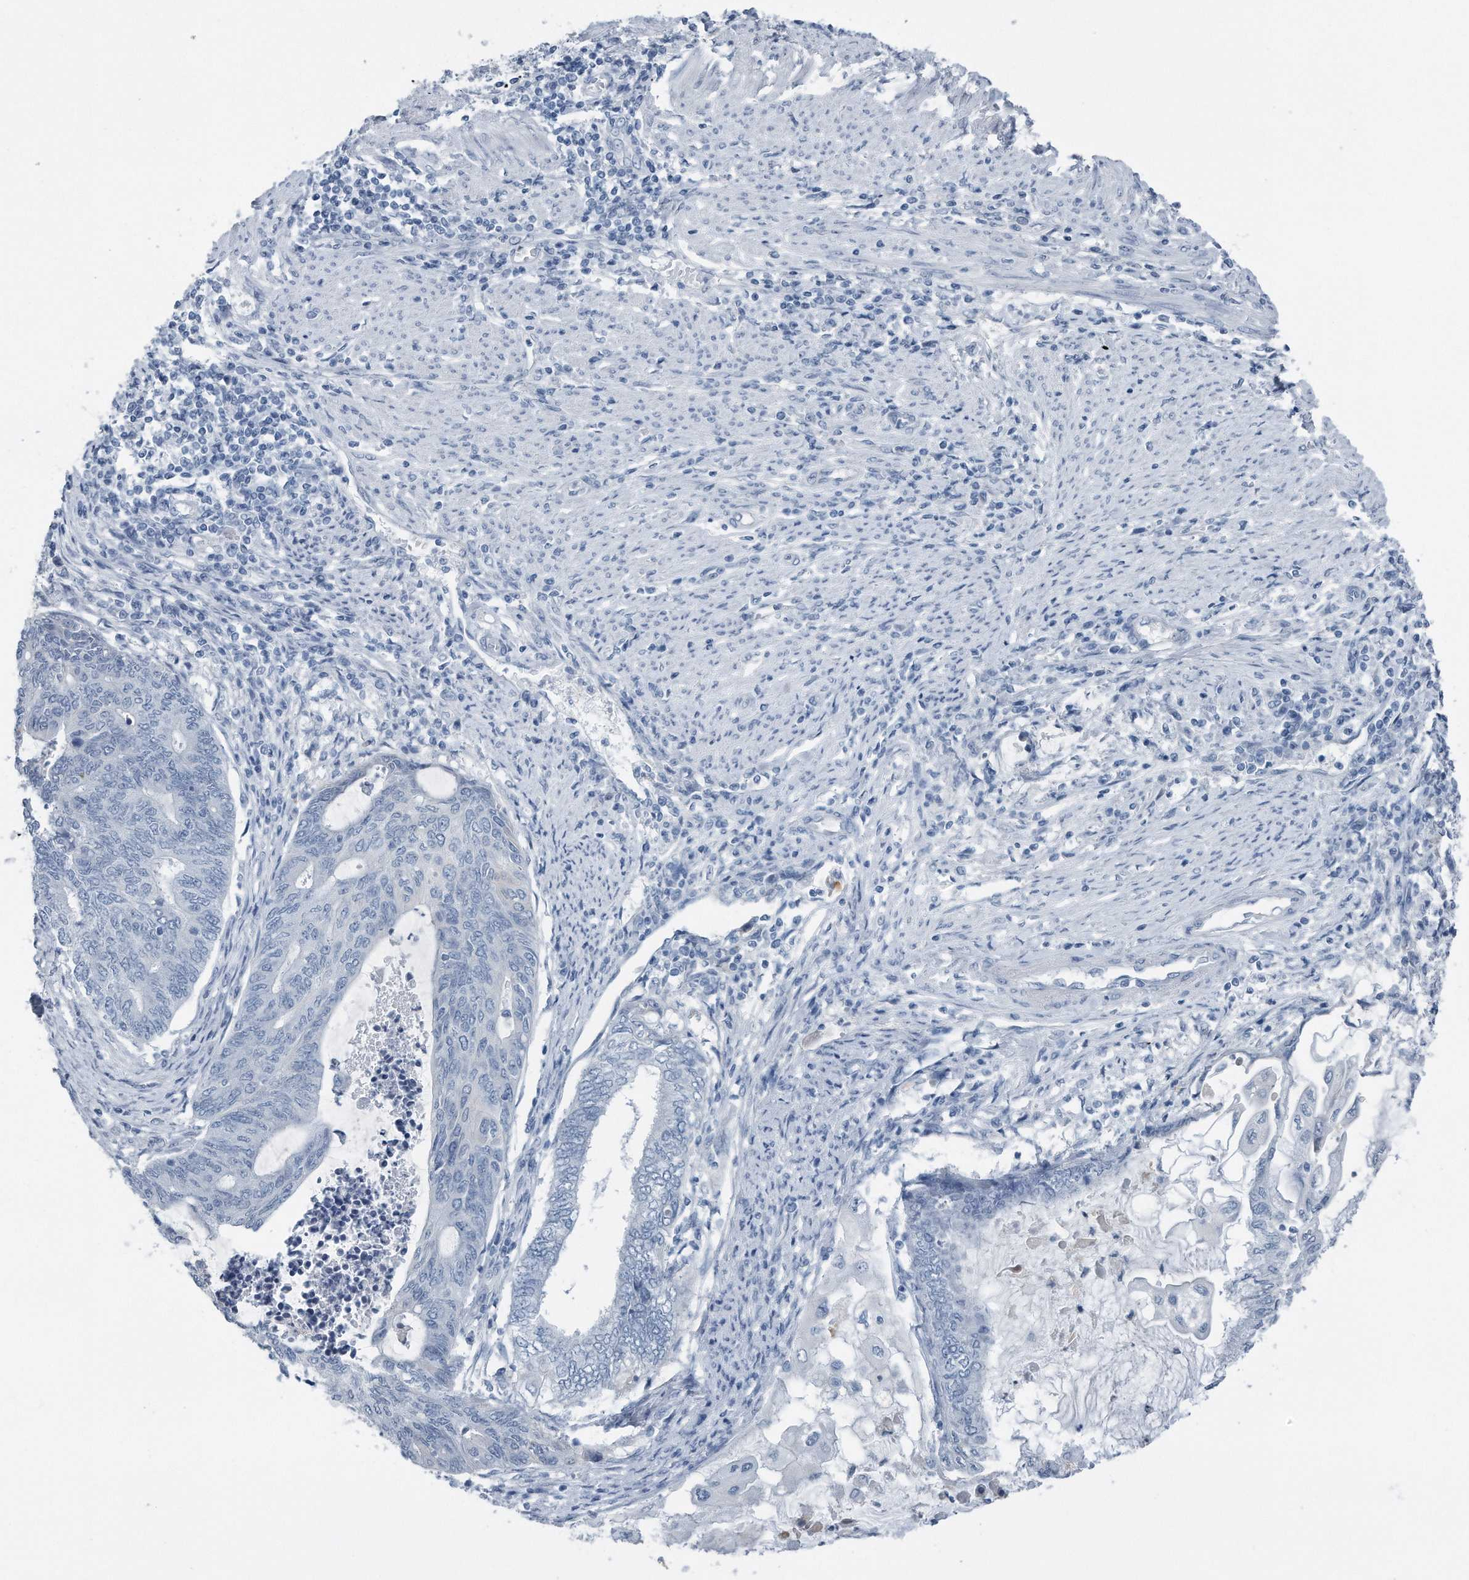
{"staining": {"intensity": "negative", "quantity": "none", "location": "none"}, "tissue": "endometrial cancer", "cell_type": "Tumor cells", "image_type": "cancer", "snomed": [{"axis": "morphology", "description": "Adenocarcinoma, NOS"}, {"axis": "topography", "description": "Uterus"}, {"axis": "topography", "description": "Endometrium"}], "caption": "Tumor cells are negative for protein expression in human endometrial adenocarcinoma. (Stains: DAB IHC with hematoxylin counter stain, Microscopy: brightfield microscopy at high magnification).", "gene": "YRDC", "patient": {"sex": "female", "age": 70}}